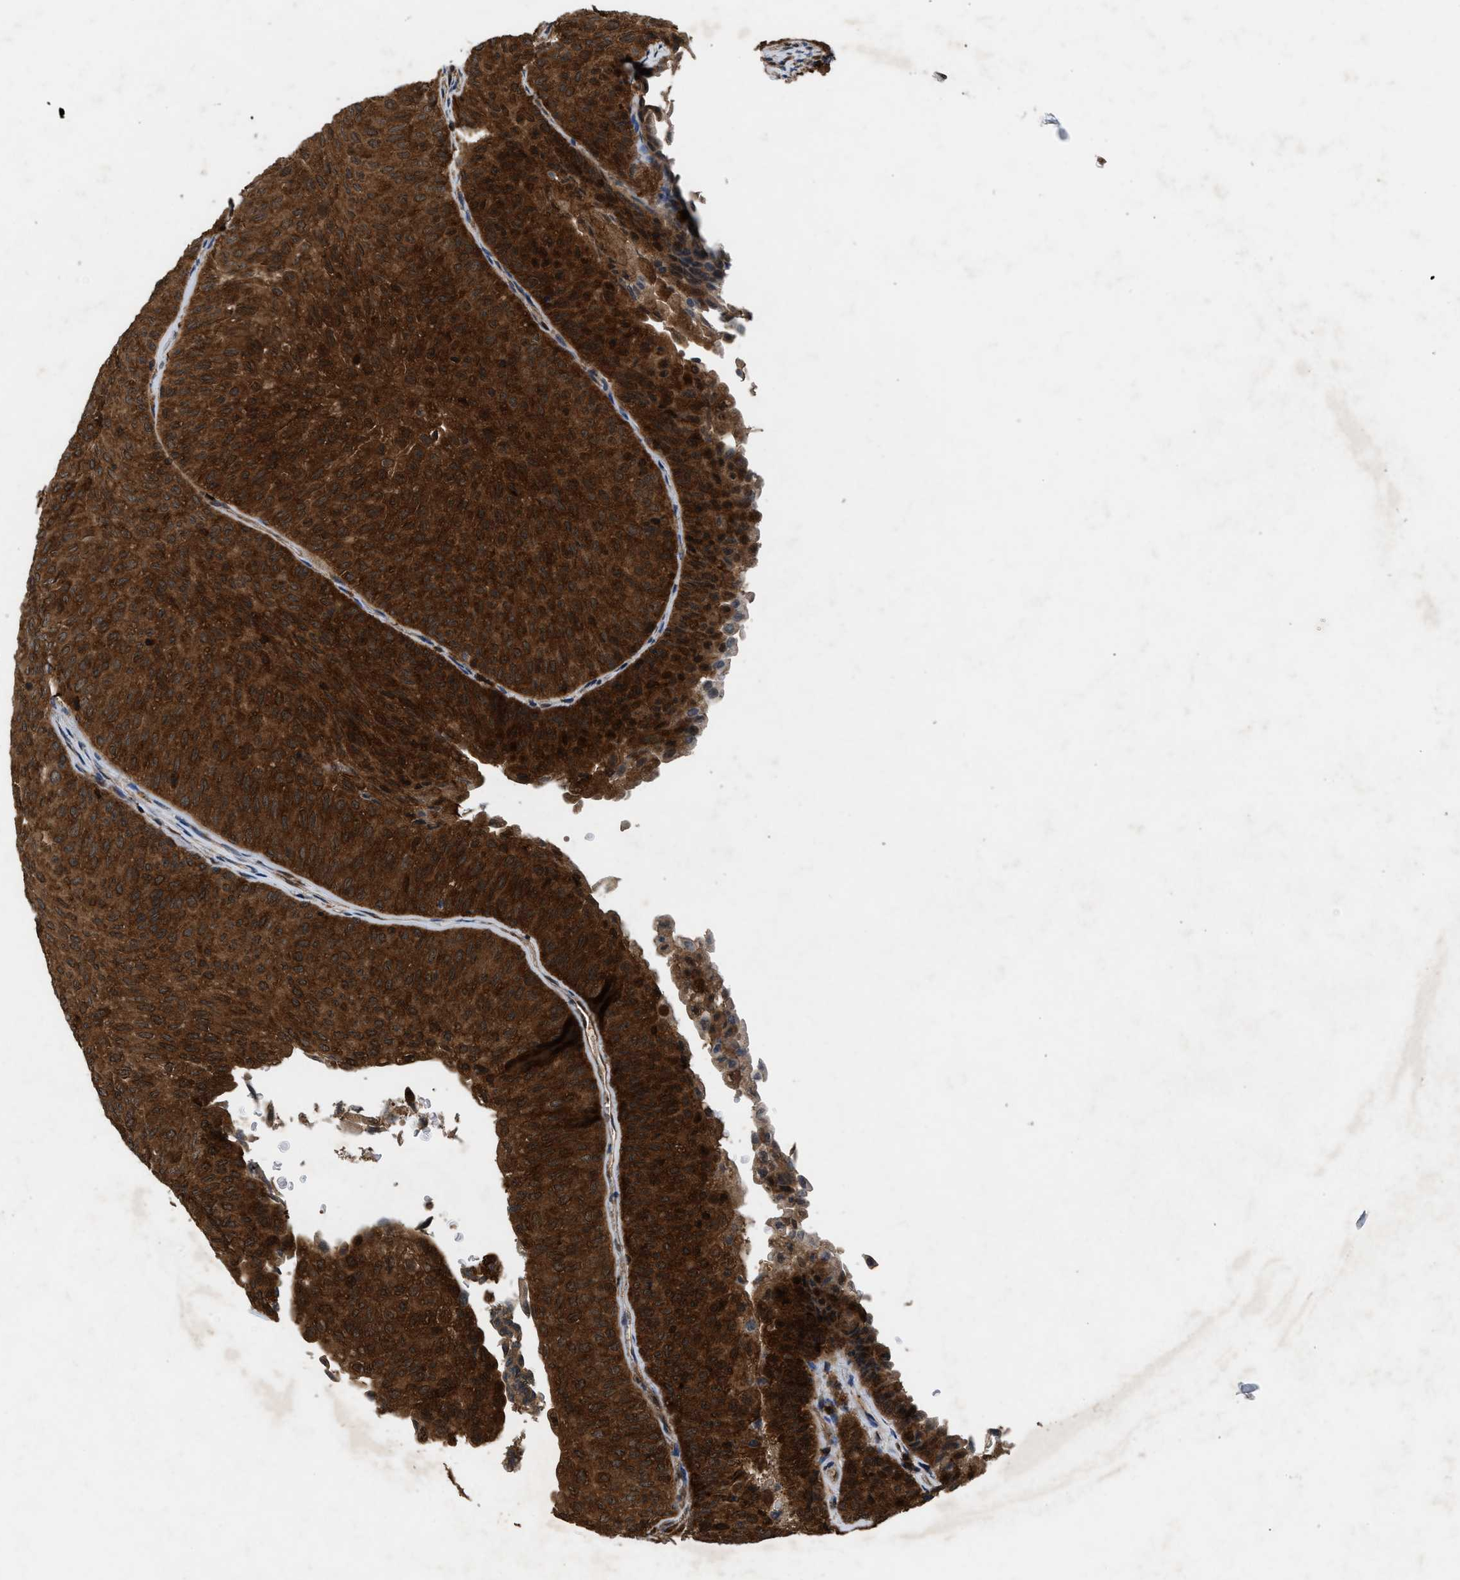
{"staining": {"intensity": "strong", "quantity": ">75%", "location": "cytoplasmic/membranous,nuclear"}, "tissue": "urothelial cancer", "cell_type": "Tumor cells", "image_type": "cancer", "snomed": [{"axis": "morphology", "description": "Urothelial carcinoma, Low grade"}, {"axis": "topography", "description": "Urinary bladder"}], "caption": "Immunohistochemical staining of urothelial carcinoma (low-grade) reveals strong cytoplasmic/membranous and nuclear protein positivity in approximately >75% of tumor cells.", "gene": "OXSR1", "patient": {"sex": "male", "age": 78}}